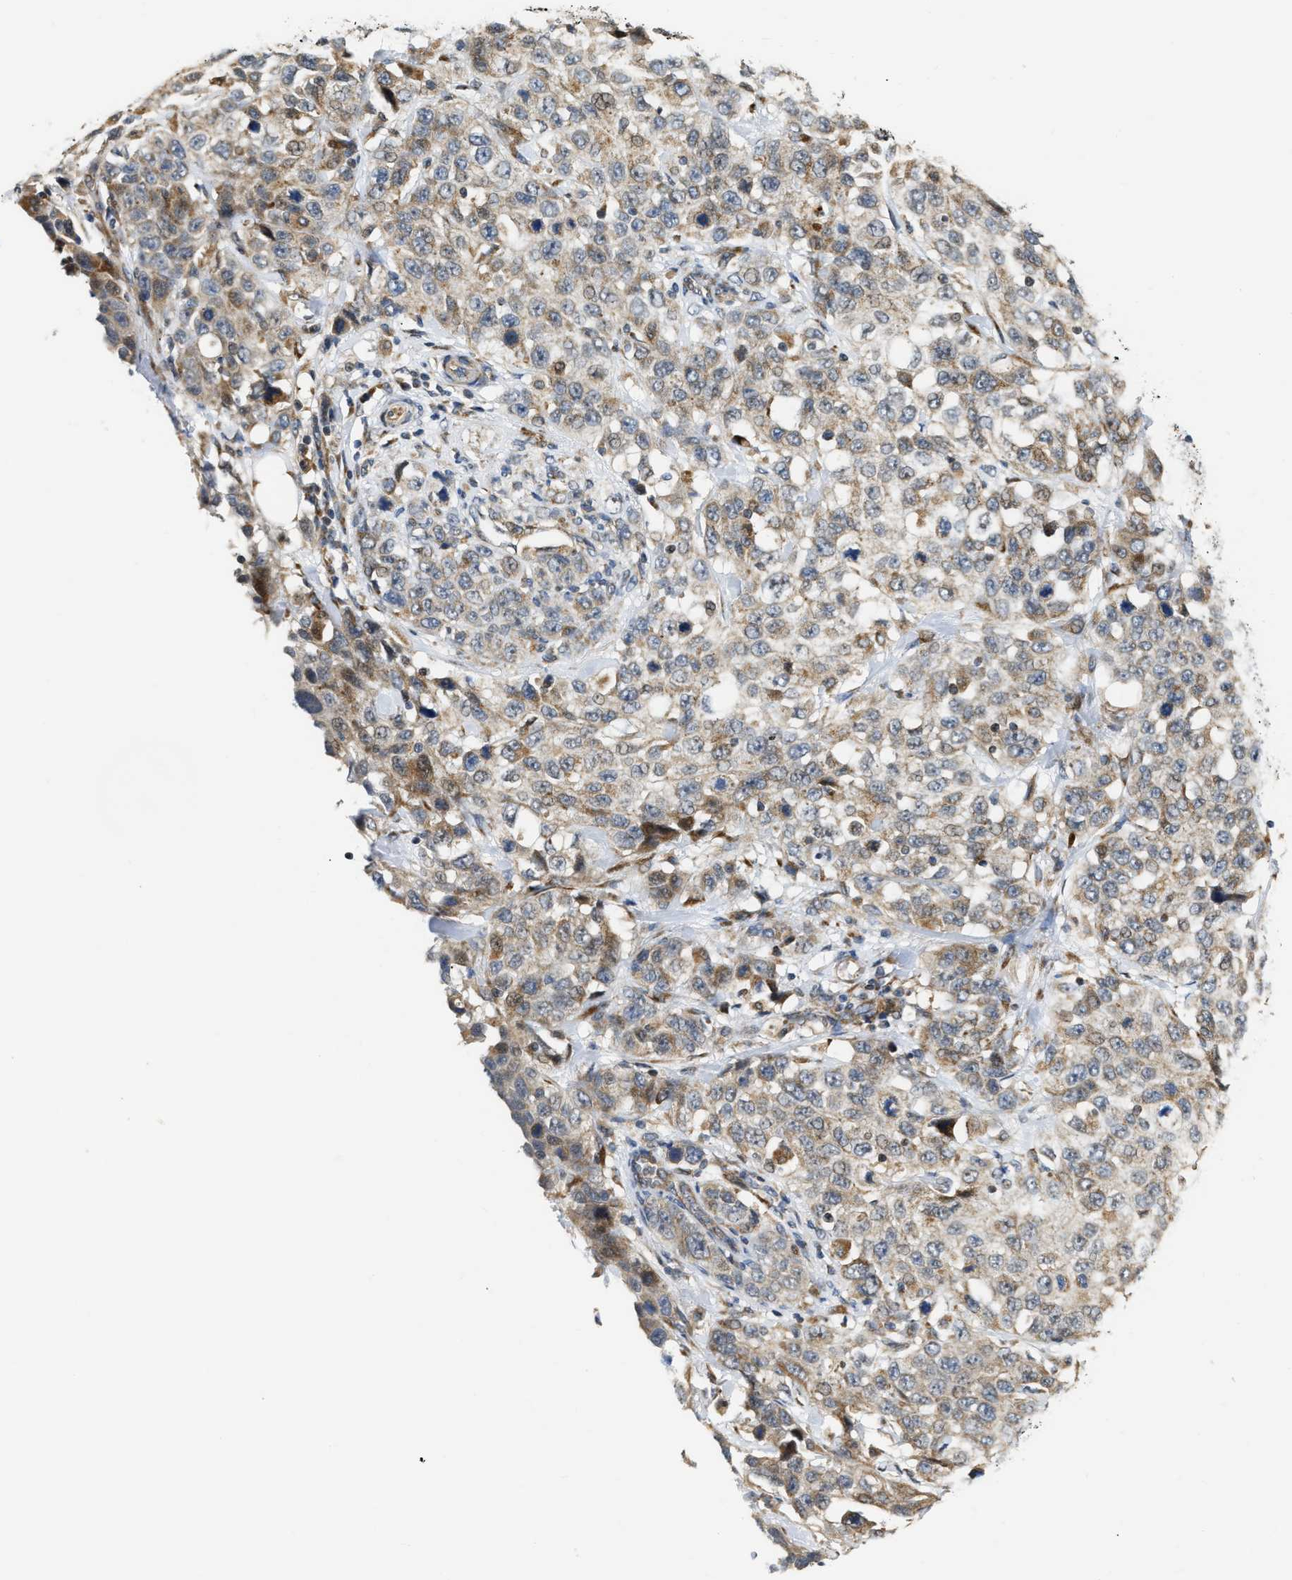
{"staining": {"intensity": "moderate", "quantity": "25%-75%", "location": "cytoplasmic/membranous"}, "tissue": "stomach cancer", "cell_type": "Tumor cells", "image_type": "cancer", "snomed": [{"axis": "morphology", "description": "Normal tissue, NOS"}, {"axis": "morphology", "description": "Adenocarcinoma, NOS"}, {"axis": "topography", "description": "Stomach"}], "caption": "Brown immunohistochemical staining in adenocarcinoma (stomach) demonstrates moderate cytoplasmic/membranous positivity in about 25%-75% of tumor cells.", "gene": "DEPTOR", "patient": {"sex": "male", "age": 48}}